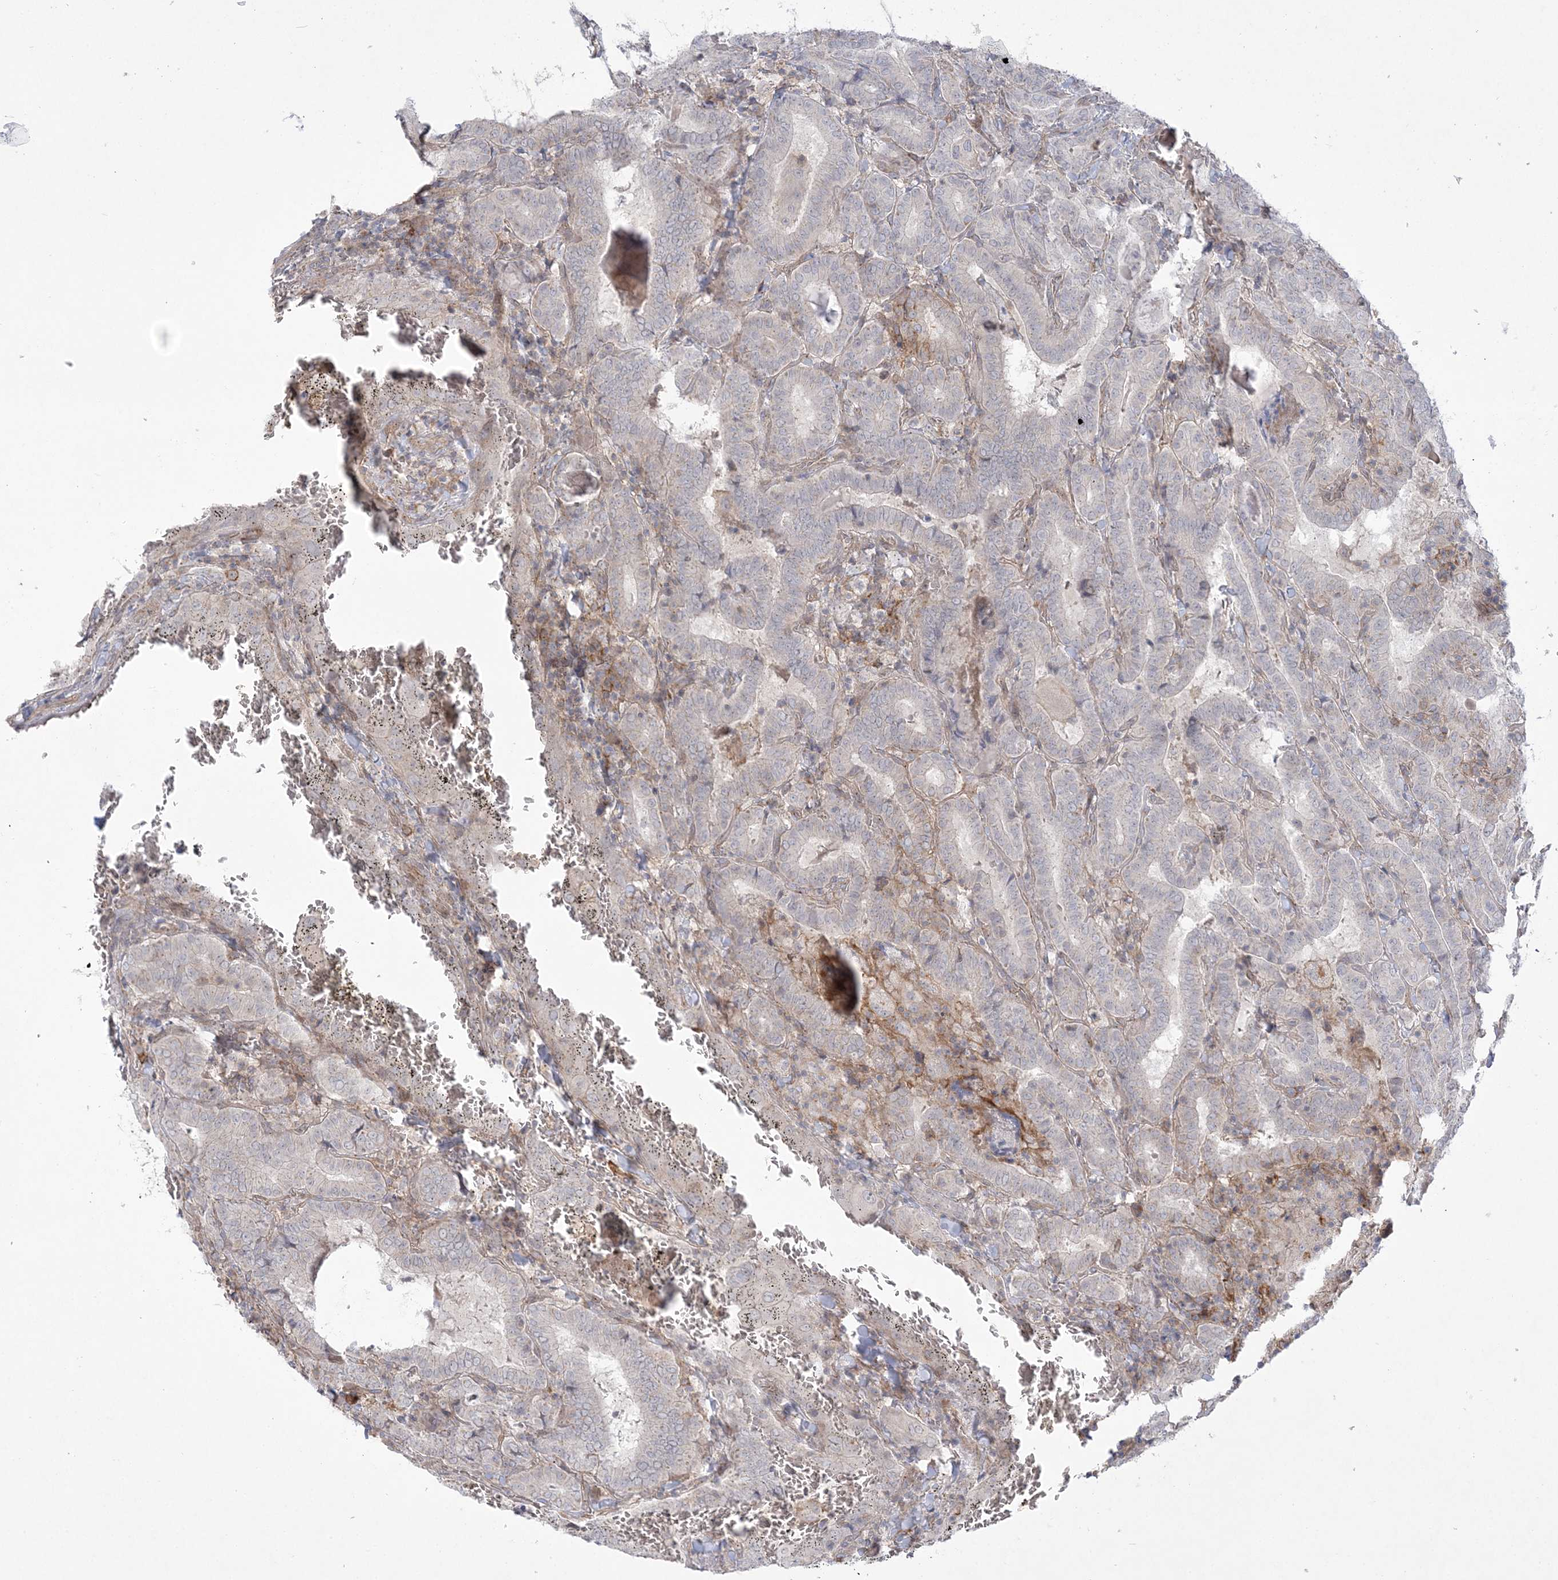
{"staining": {"intensity": "weak", "quantity": "<25%", "location": "cytoplasmic/membranous"}, "tissue": "thyroid cancer", "cell_type": "Tumor cells", "image_type": "cancer", "snomed": [{"axis": "morphology", "description": "Papillary adenocarcinoma, NOS"}, {"axis": "topography", "description": "Thyroid gland"}], "caption": "Immunohistochemical staining of thyroid papillary adenocarcinoma exhibits no significant expression in tumor cells.", "gene": "ADAMTS12", "patient": {"sex": "female", "age": 72}}